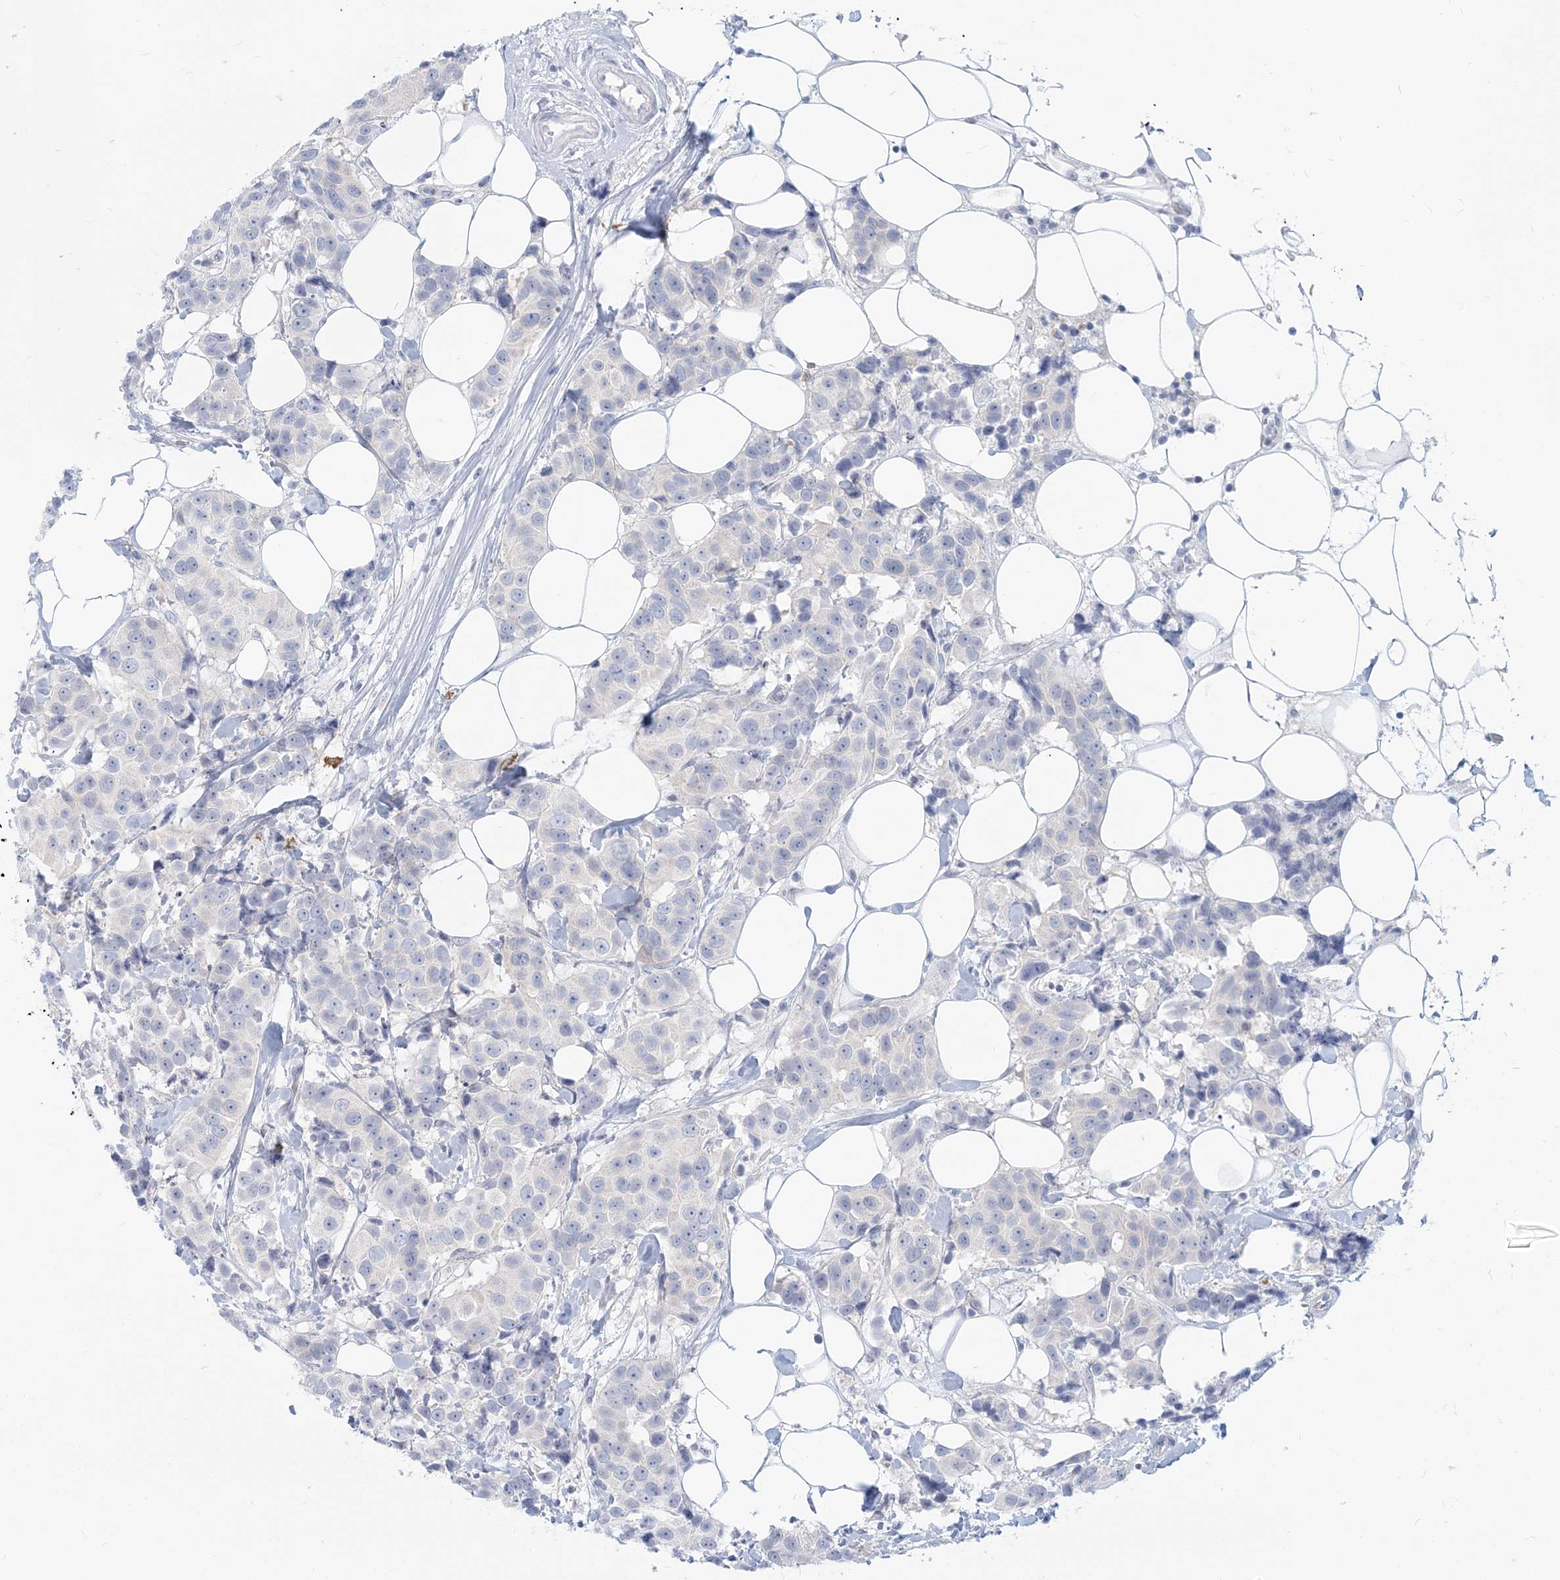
{"staining": {"intensity": "negative", "quantity": "none", "location": "none"}, "tissue": "breast cancer", "cell_type": "Tumor cells", "image_type": "cancer", "snomed": [{"axis": "morphology", "description": "Normal tissue, NOS"}, {"axis": "morphology", "description": "Duct carcinoma"}, {"axis": "topography", "description": "Breast"}], "caption": "Immunohistochemical staining of human intraductal carcinoma (breast) reveals no significant staining in tumor cells.", "gene": "GMPPA", "patient": {"sex": "female", "age": 39}}